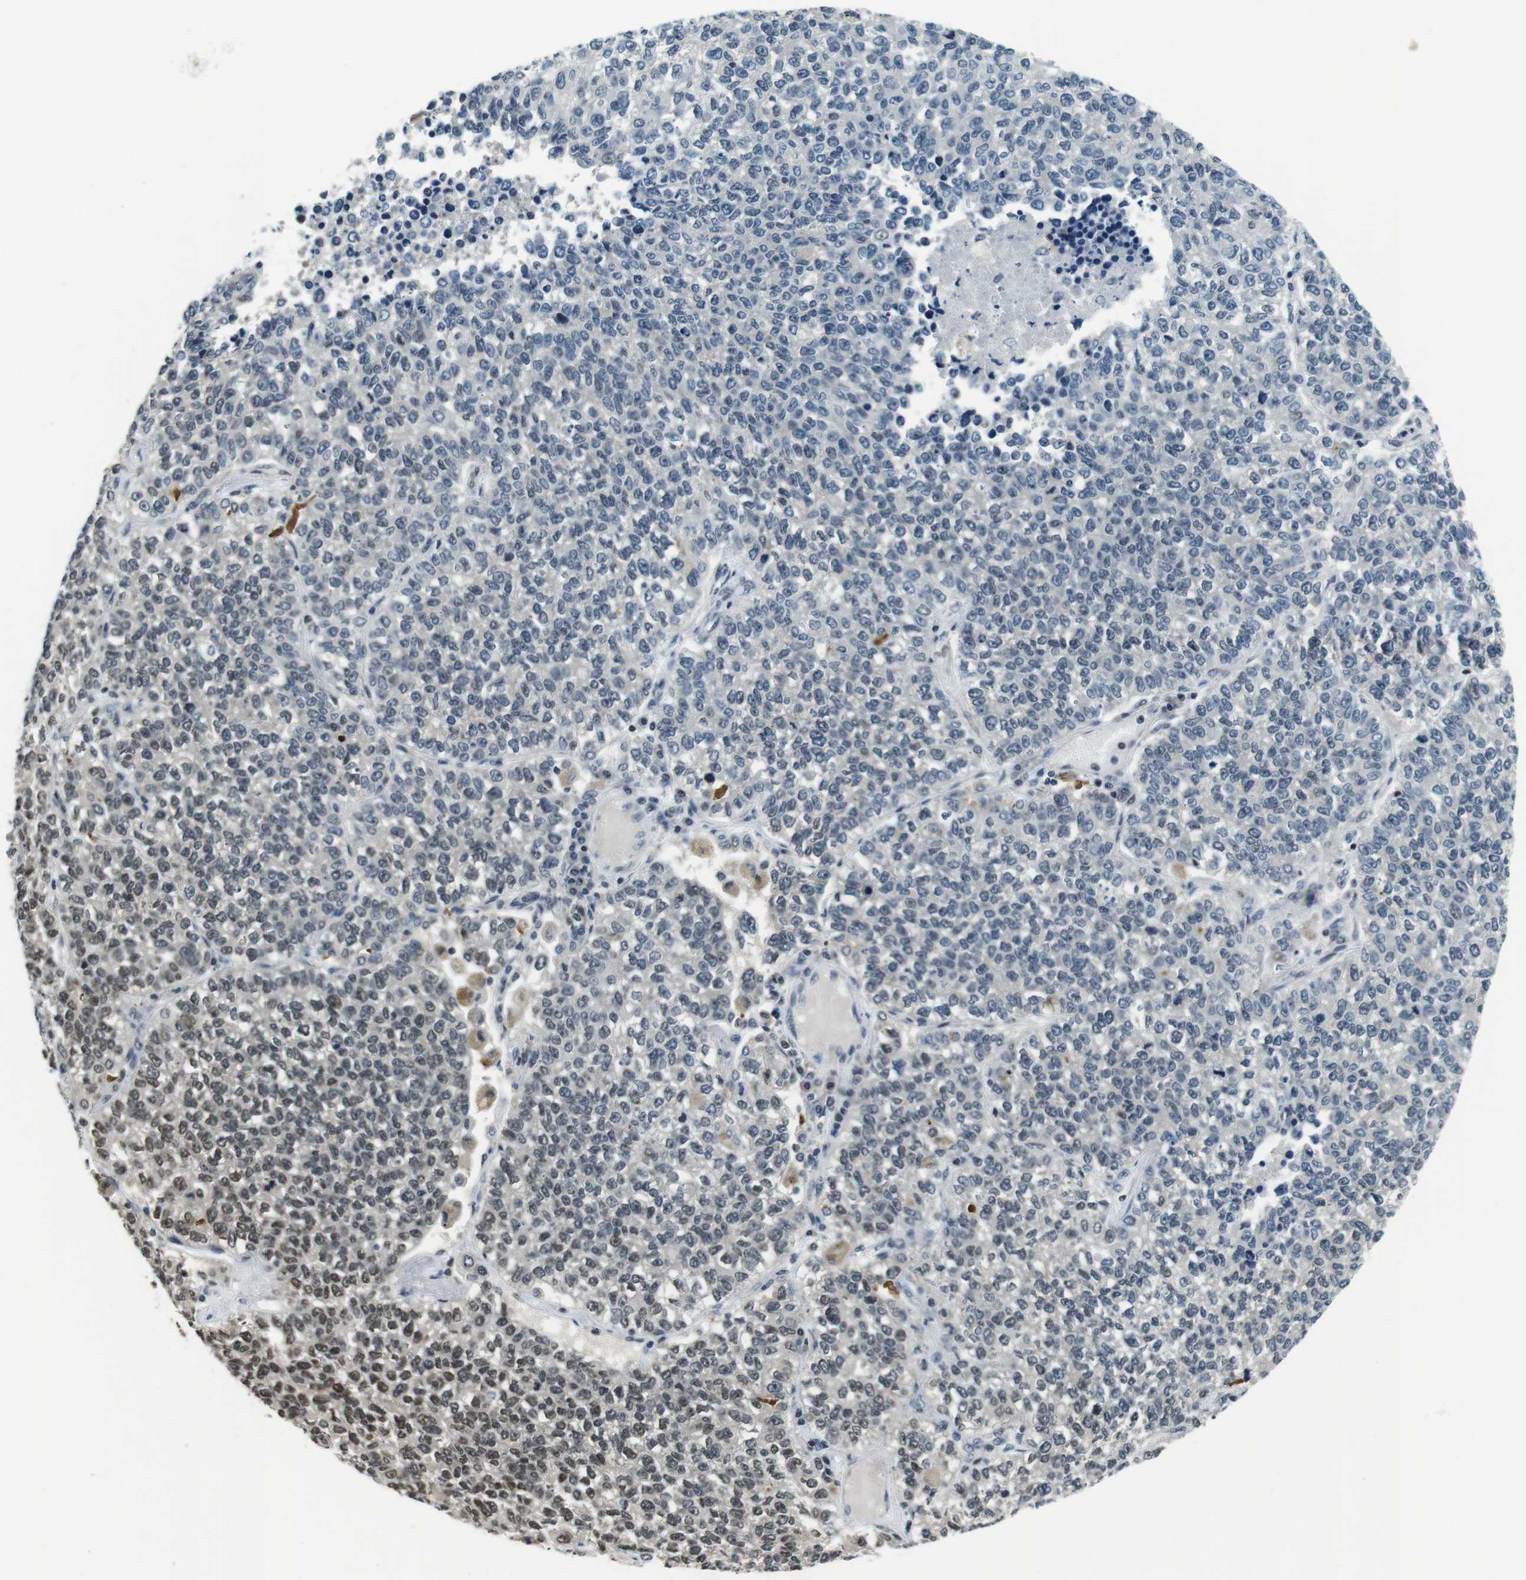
{"staining": {"intensity": "weak", "quantity": "25%-75%", "location": "nuclear"}, "tissue": "lung cancer", "cell_type": "Tumor cells", "image_type": "cancer", "snomed": [{"axis": "morphology", "description": "Adenocarcinoma, NOS"}, {"axis": "topography", "description": "Lung"}], "caption": "Immunohistochemistry (DAB) staining of human lung cancer (adenocarcinoma) reveals weak nuclear protein staining in approximately 25%-75% of tumor cells. (DAB (3,3'-diaminobenzidine) = brown stain, brightfield microscopy at high magnification).", "gene": "NEK4", "patient": {"sex": "male", "age": 49}}